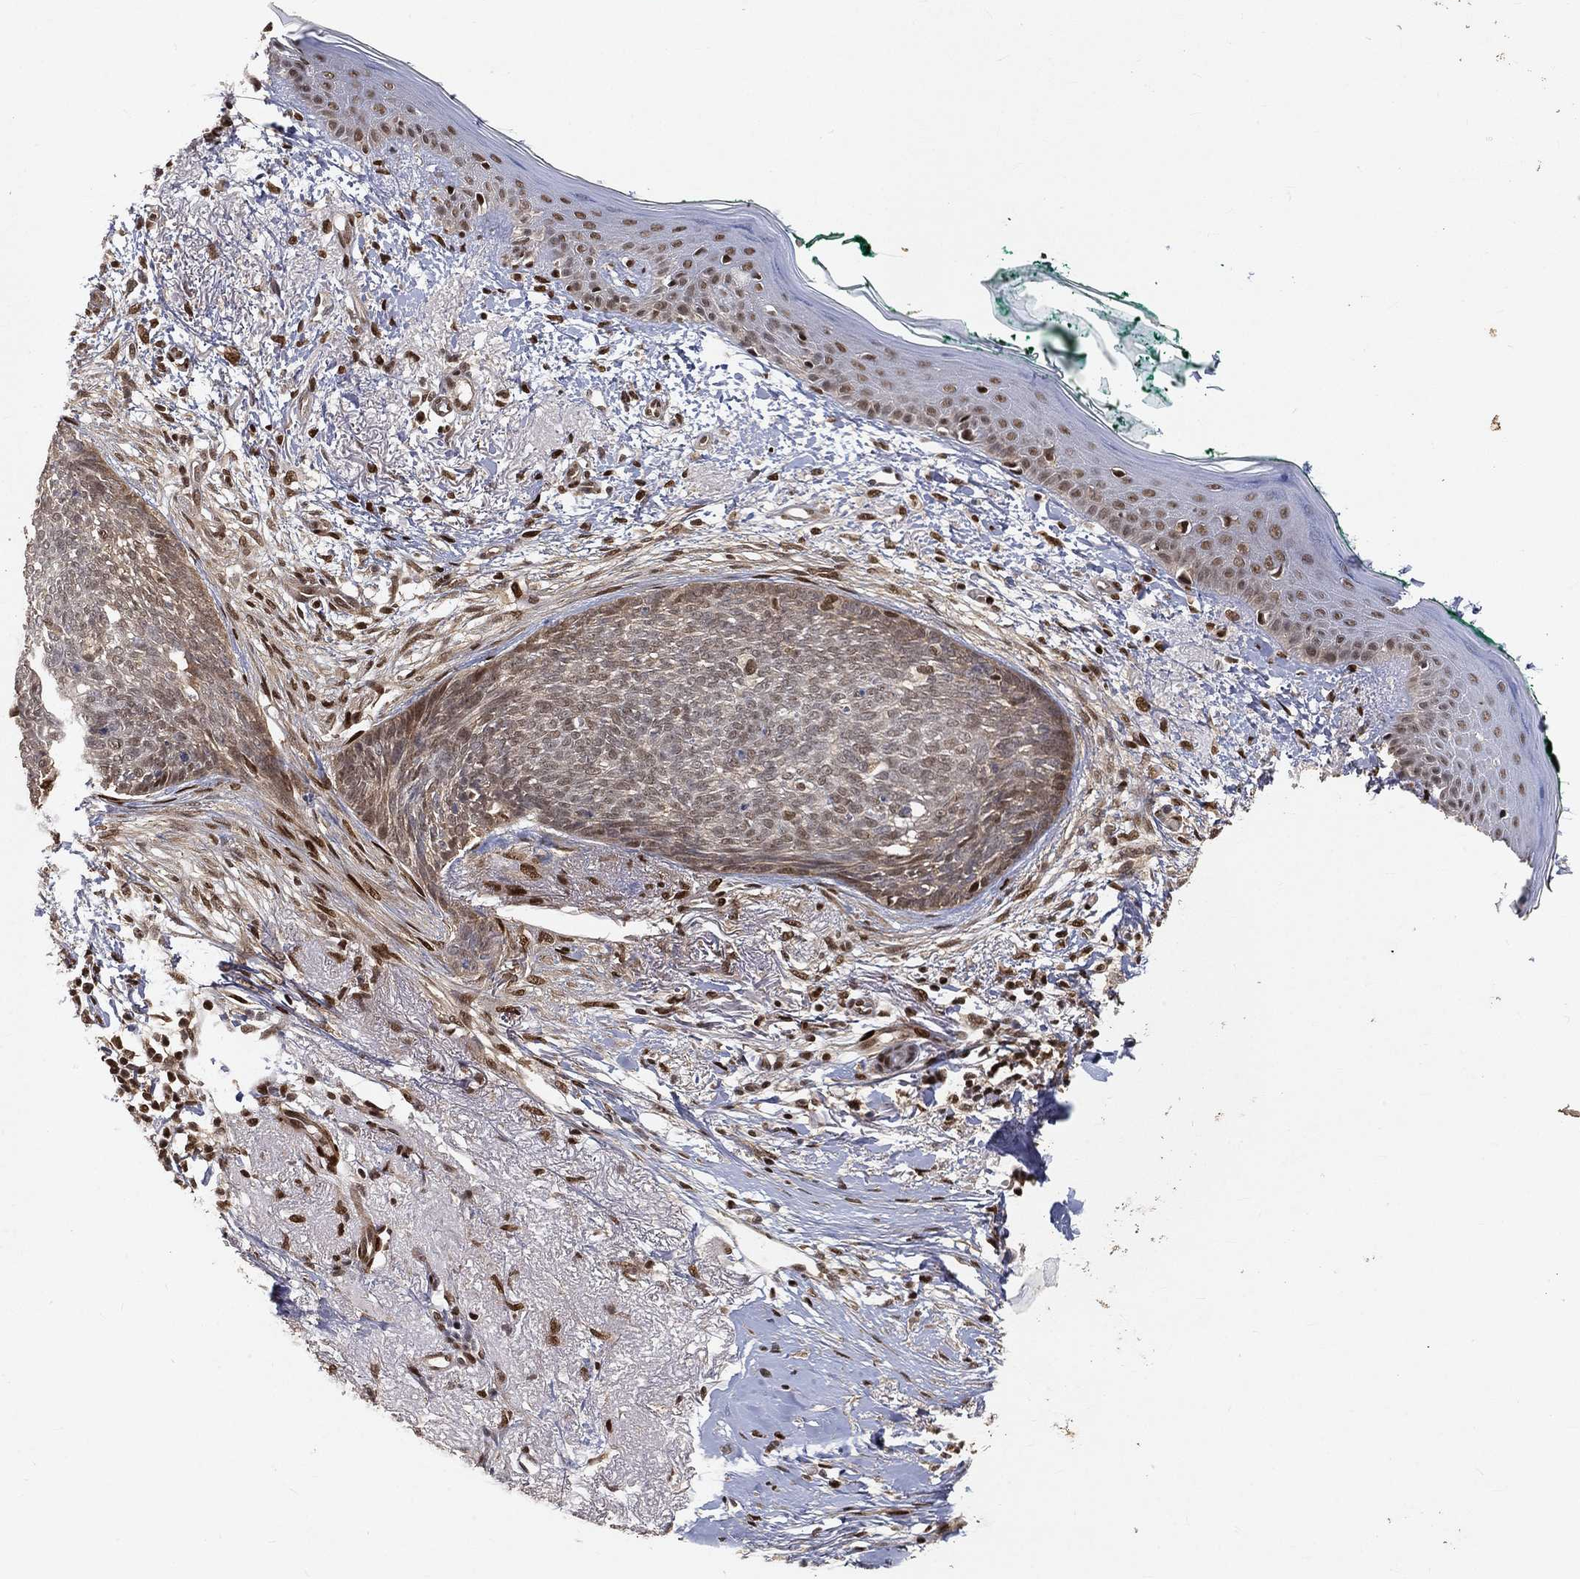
{"staining": {"intensity": "weak", "quantity": "25%-75%", "location": "cytoplasmic/membranous"}, "tissue": "skin cancer", "cell_type": "Tumor cells", "image_type": "cancer", "snomed": [{"axis": "morphology", "description": "Normal tissue, NOS"}, {"axis": "morphology", "description": "Basal cell carcinoma"}, {"axis": "topography", "description": "Skin"}], "caption": "Approximately 25%-75% of tumor cells in skin cancer (basal cell carcinoma) exhibit weak cytoplasmic/membranous protein staining as visualized by brown immunohistochemical staining.", "gene": "CRTC3", "patient": {"sex": "male", "age": 84}}